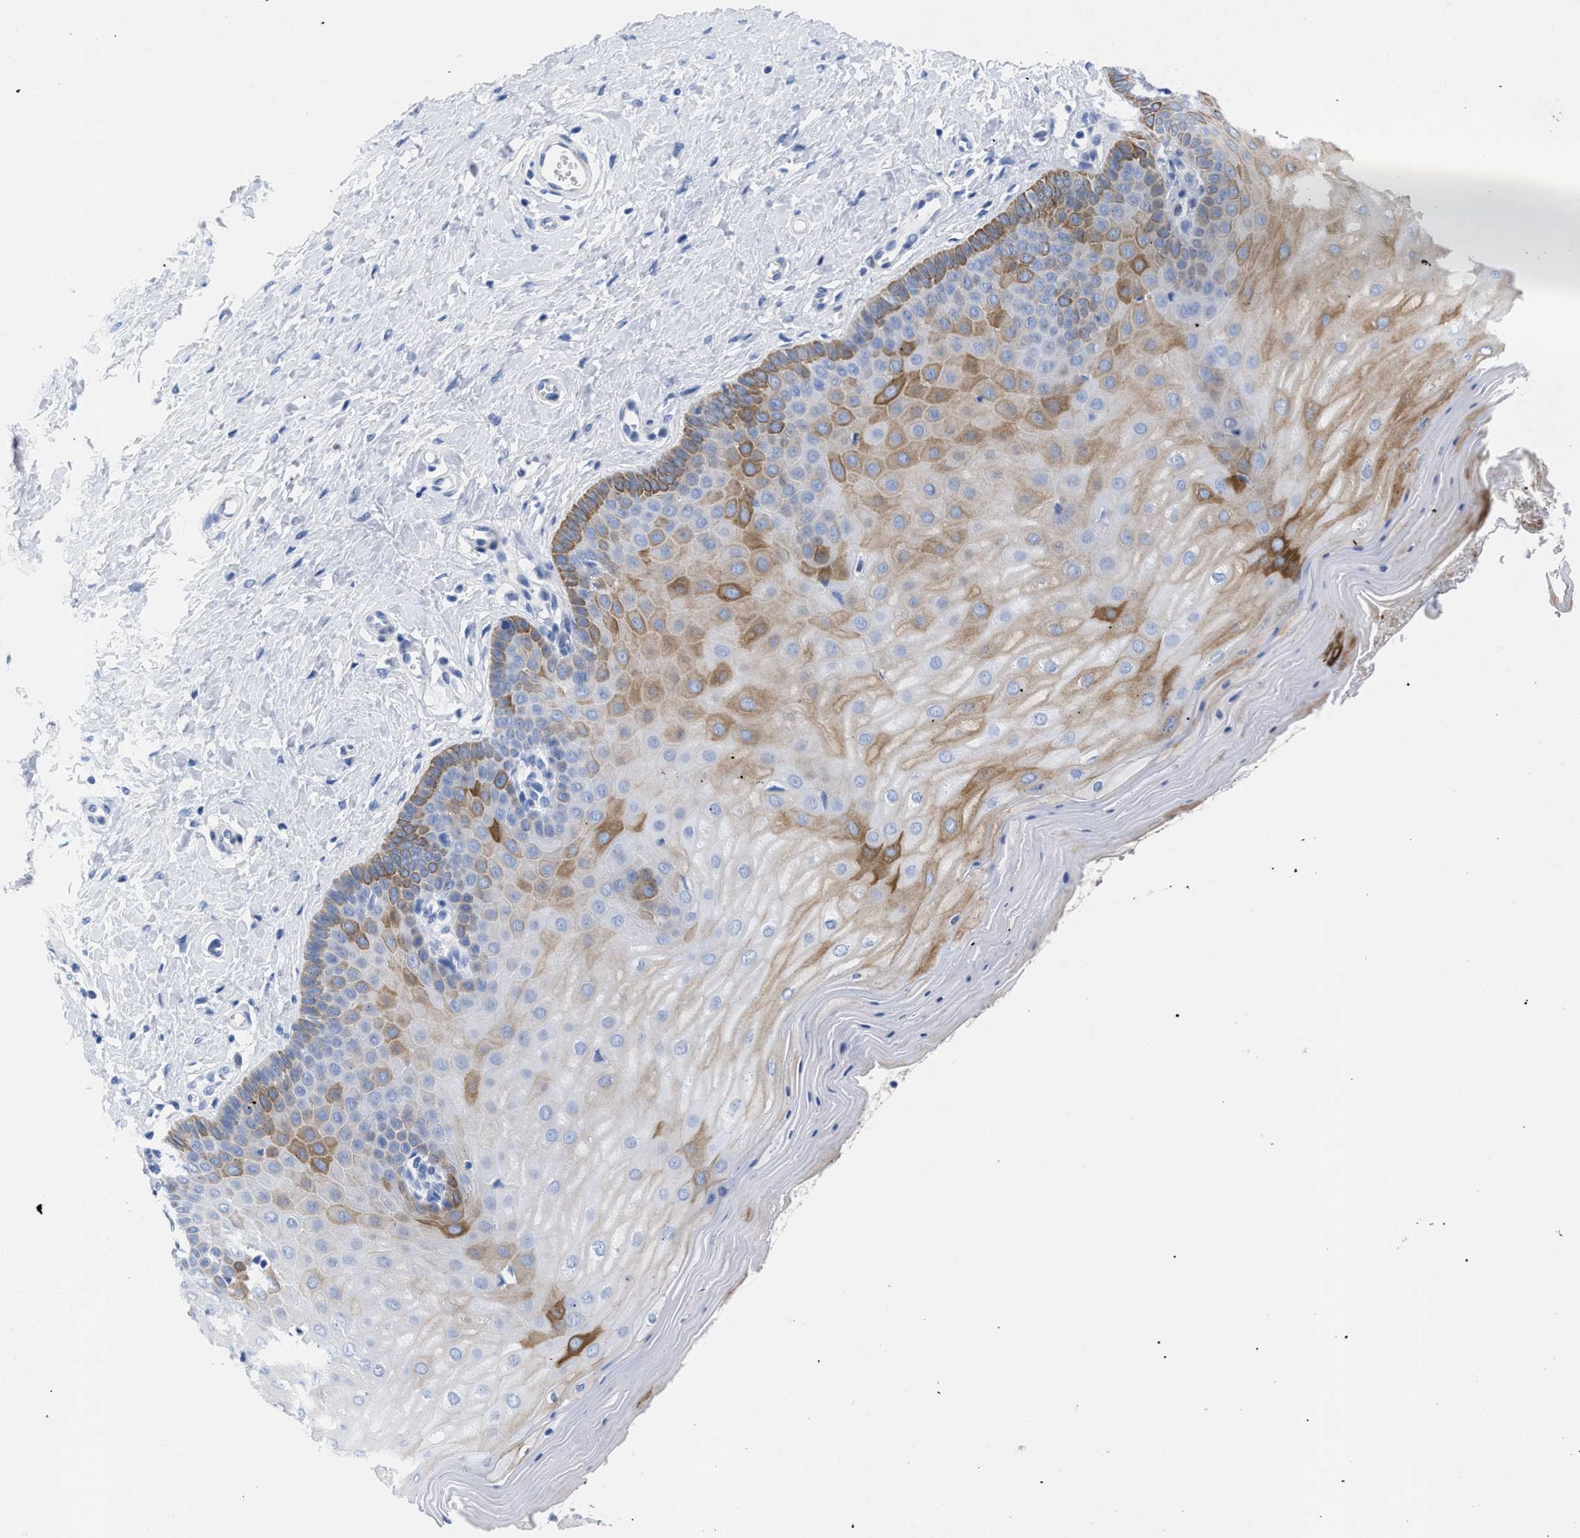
{"staining": {"intensity": "negative", "quantity": "none", "location": "none"}, "tissue": "cervix", "cell_type": "Glandular cells", "image_type": "normal", "snomed": [{"axis": "morphology", "description": "Normal tissue, NOS"}, {"axis": "topography", "description": "Cervix"}], "caption": "IHC image of unremarkable human cervix stained for a protein (brown), which demonstrates no staining in glandular cells. (DAB (3,3'-diaminobenzidine) immunohistochemistry (IHC) with hematoxylin counter stain).", "gene": "DUSP26", "patient": {"sex": "female", "age": 55}}